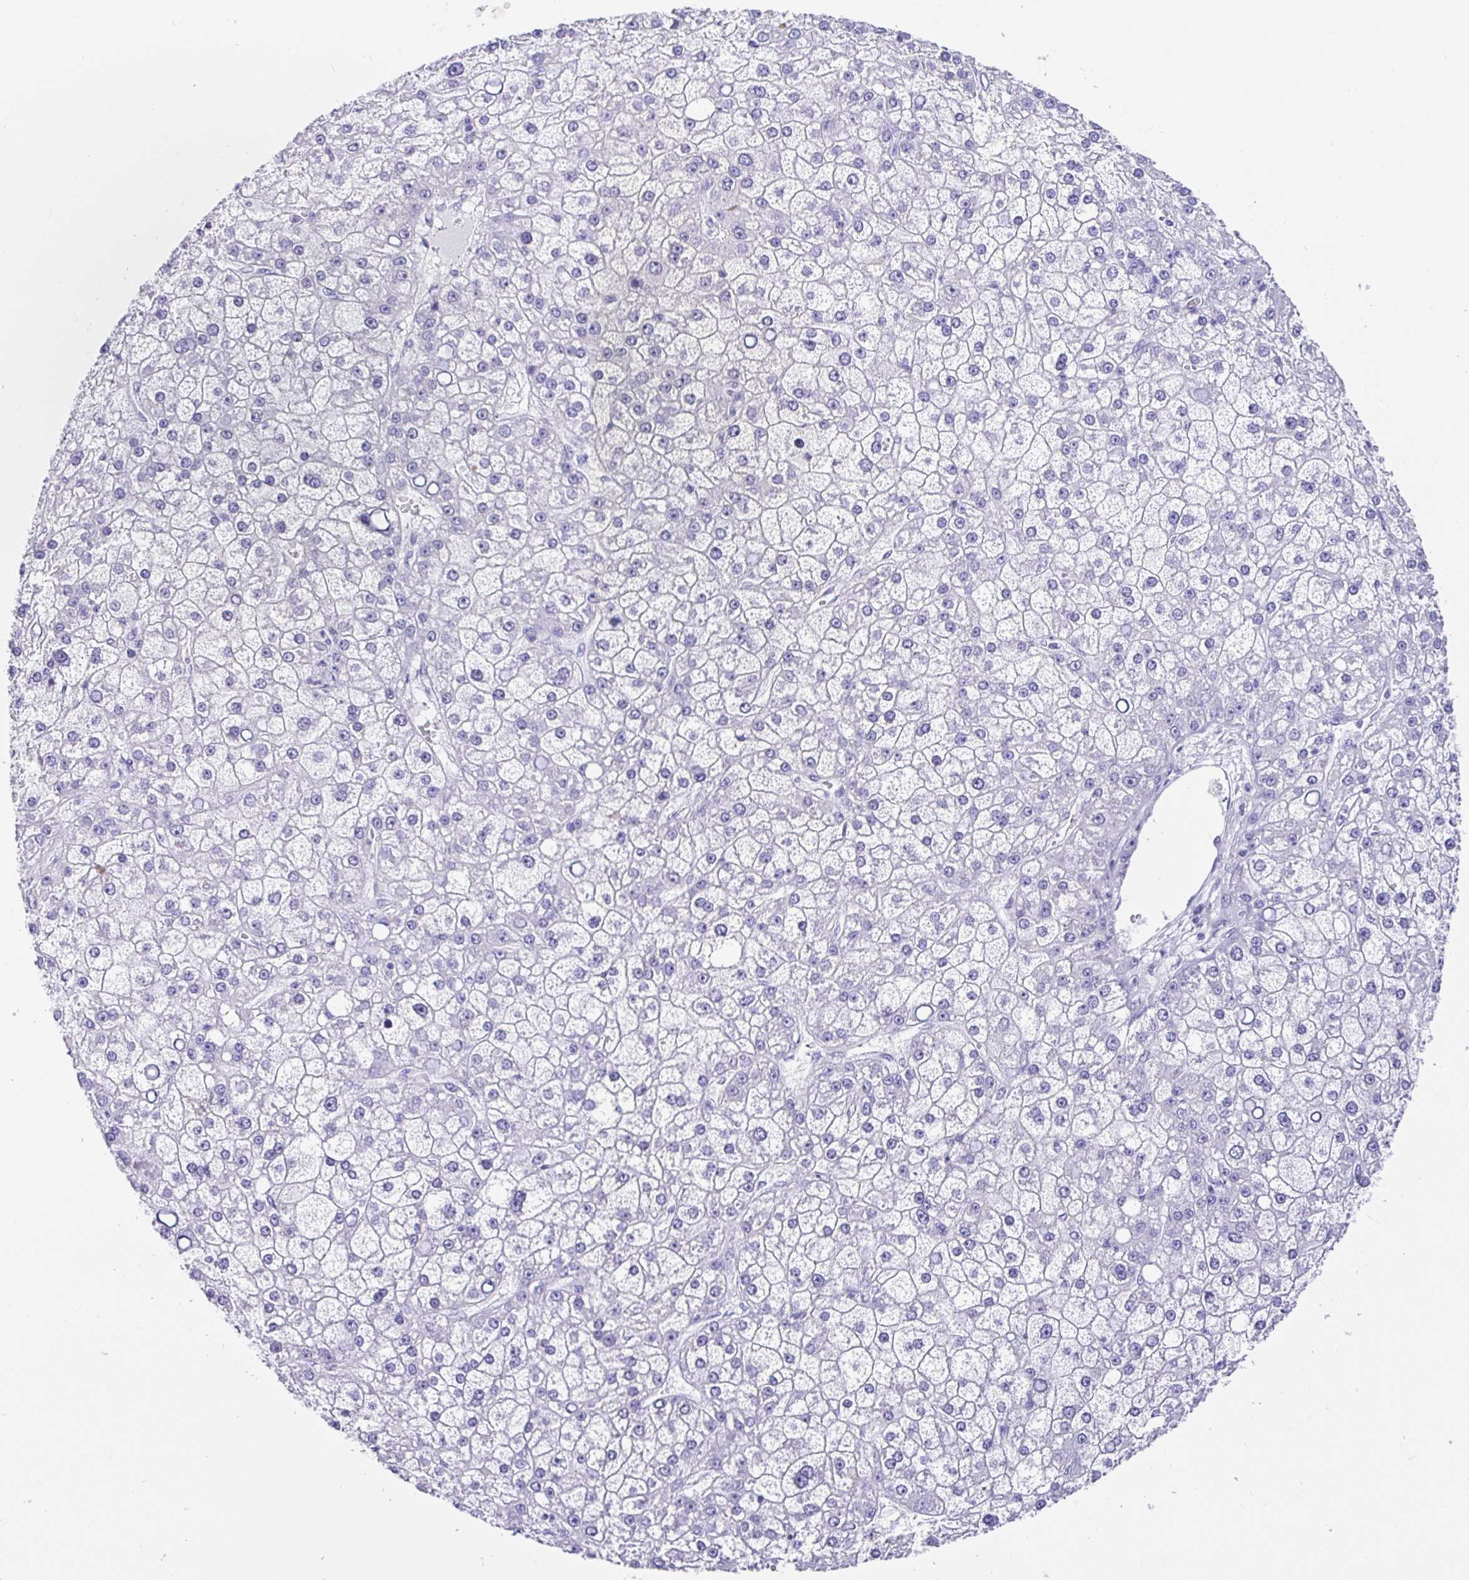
{"staining": {"intensity": "negative", "quantity": "none", "location": "none"}, "tissue": "liver cancer", "cell_type": "Tumor cells", "image_type": "cancer", "snomed": [{"axis": "morphology", "description": "Carcinoma, Hepatocellular, NOS"}, {"axis": "topography", "description": "Liver"}], "caption": "Protein analysis of liver hepatocellular carcinoma reveals no significant positivity in tumor cells. (Stains: DAB immunohistochemistry (IHC) with hematoxylin counter stain, Microscopy: brightfield microscopy at high magnification).", "gene": "PRAMEF19", "patient": {"sex": "male", "age": 67}}